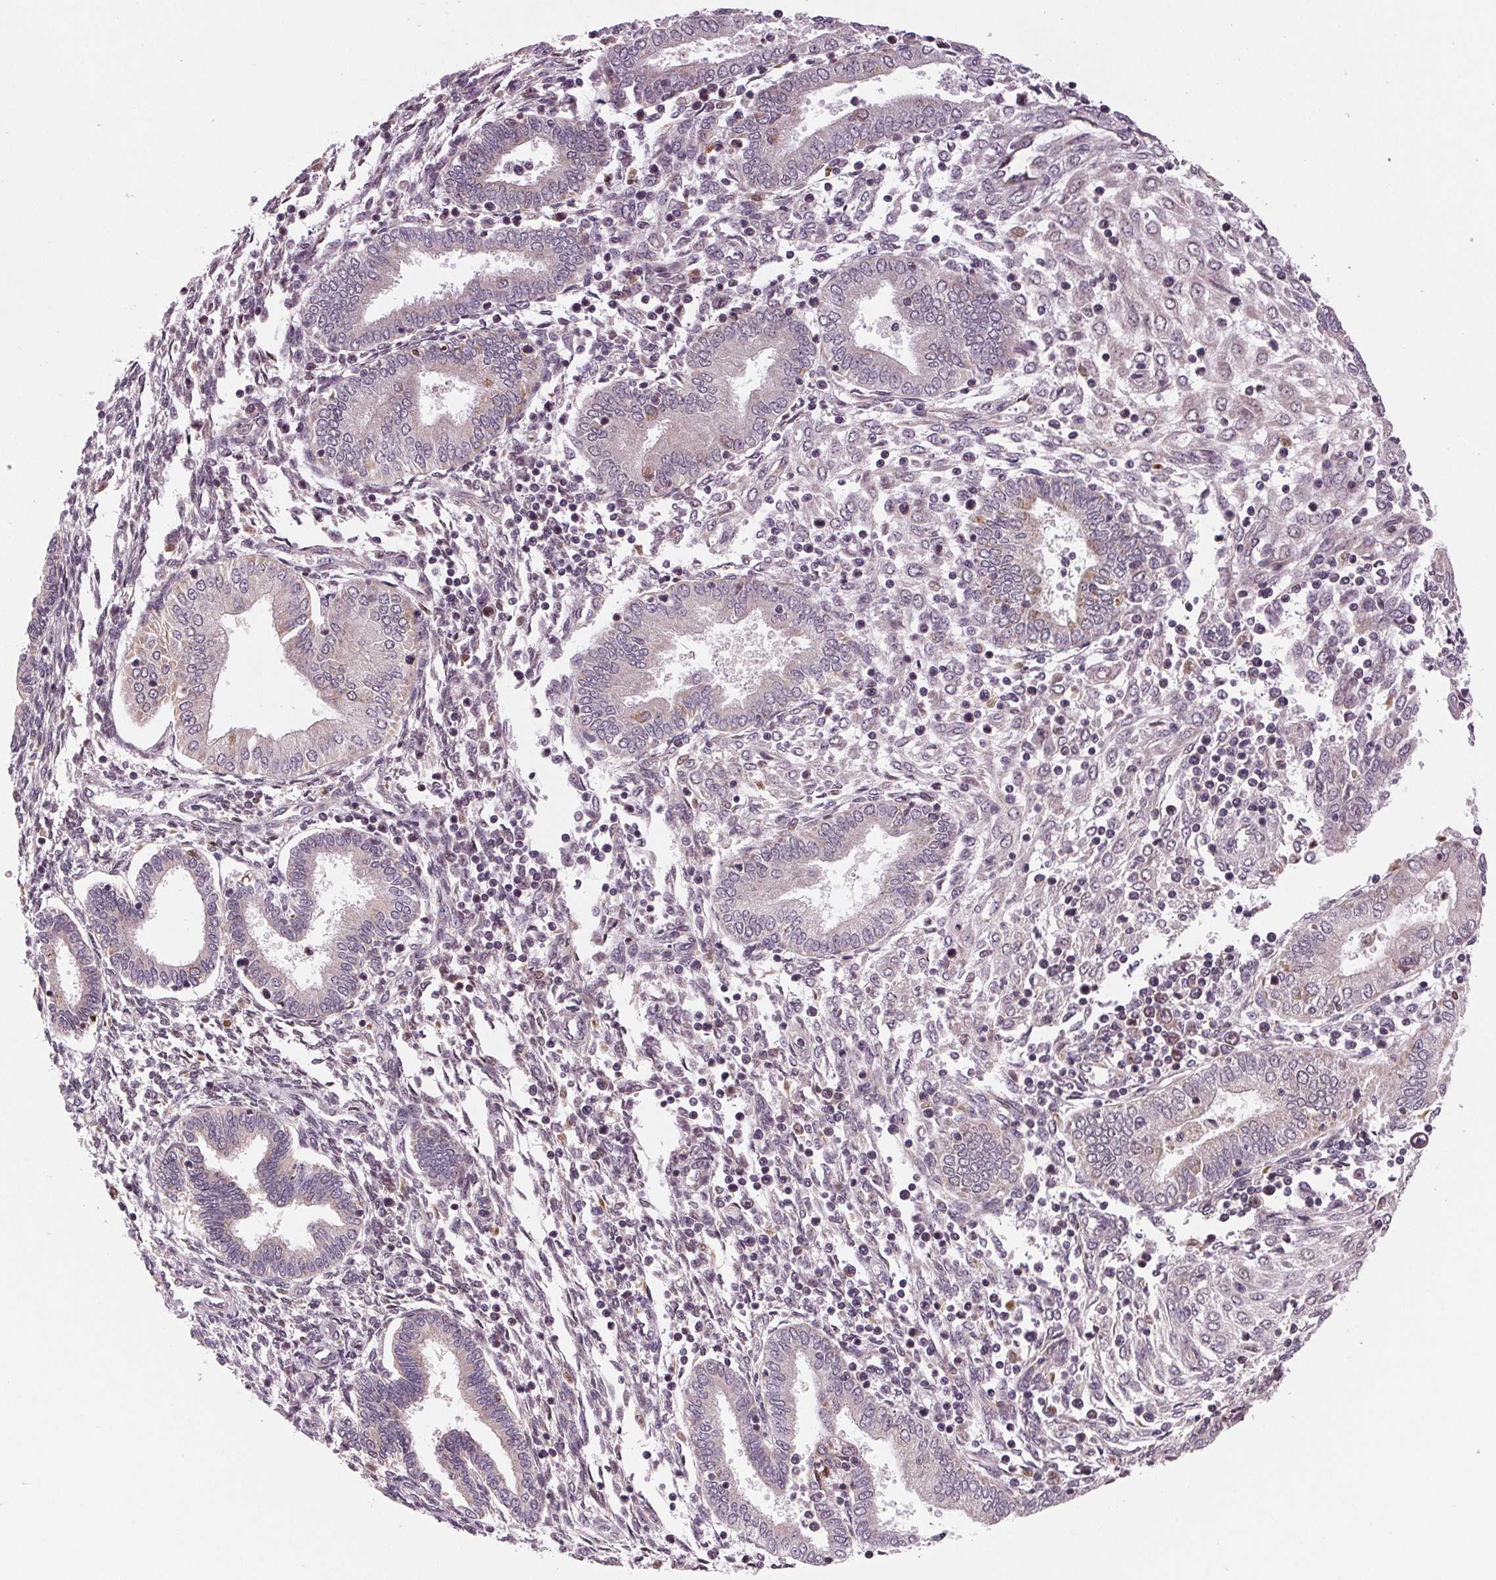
{"staining": {"intensity": "negative", "quantity": "none", "location": "none"}, "tissue": "endometrium", "cell_type": "Cells in endometrial stroma", "image_type": "normal", "snomed": [{"axis": "morphology", "description": "Normal tissue, NOS"}, {"axis": "topography", "description": "Endometrium"}], "caption": "The immunohistochemistry (IHC) photomicrograph has no significant staining in cells in endometrial stroma of endometrium. The staining was performed using DAB (3,3'-diaminobenzidine) to visualize the protein expression in brown, while the nuclei were stained in blue with hematoxylin (Magnification: 20x).", "gene": "STAT3", "patient": {"sex": "female", "age": 42}}